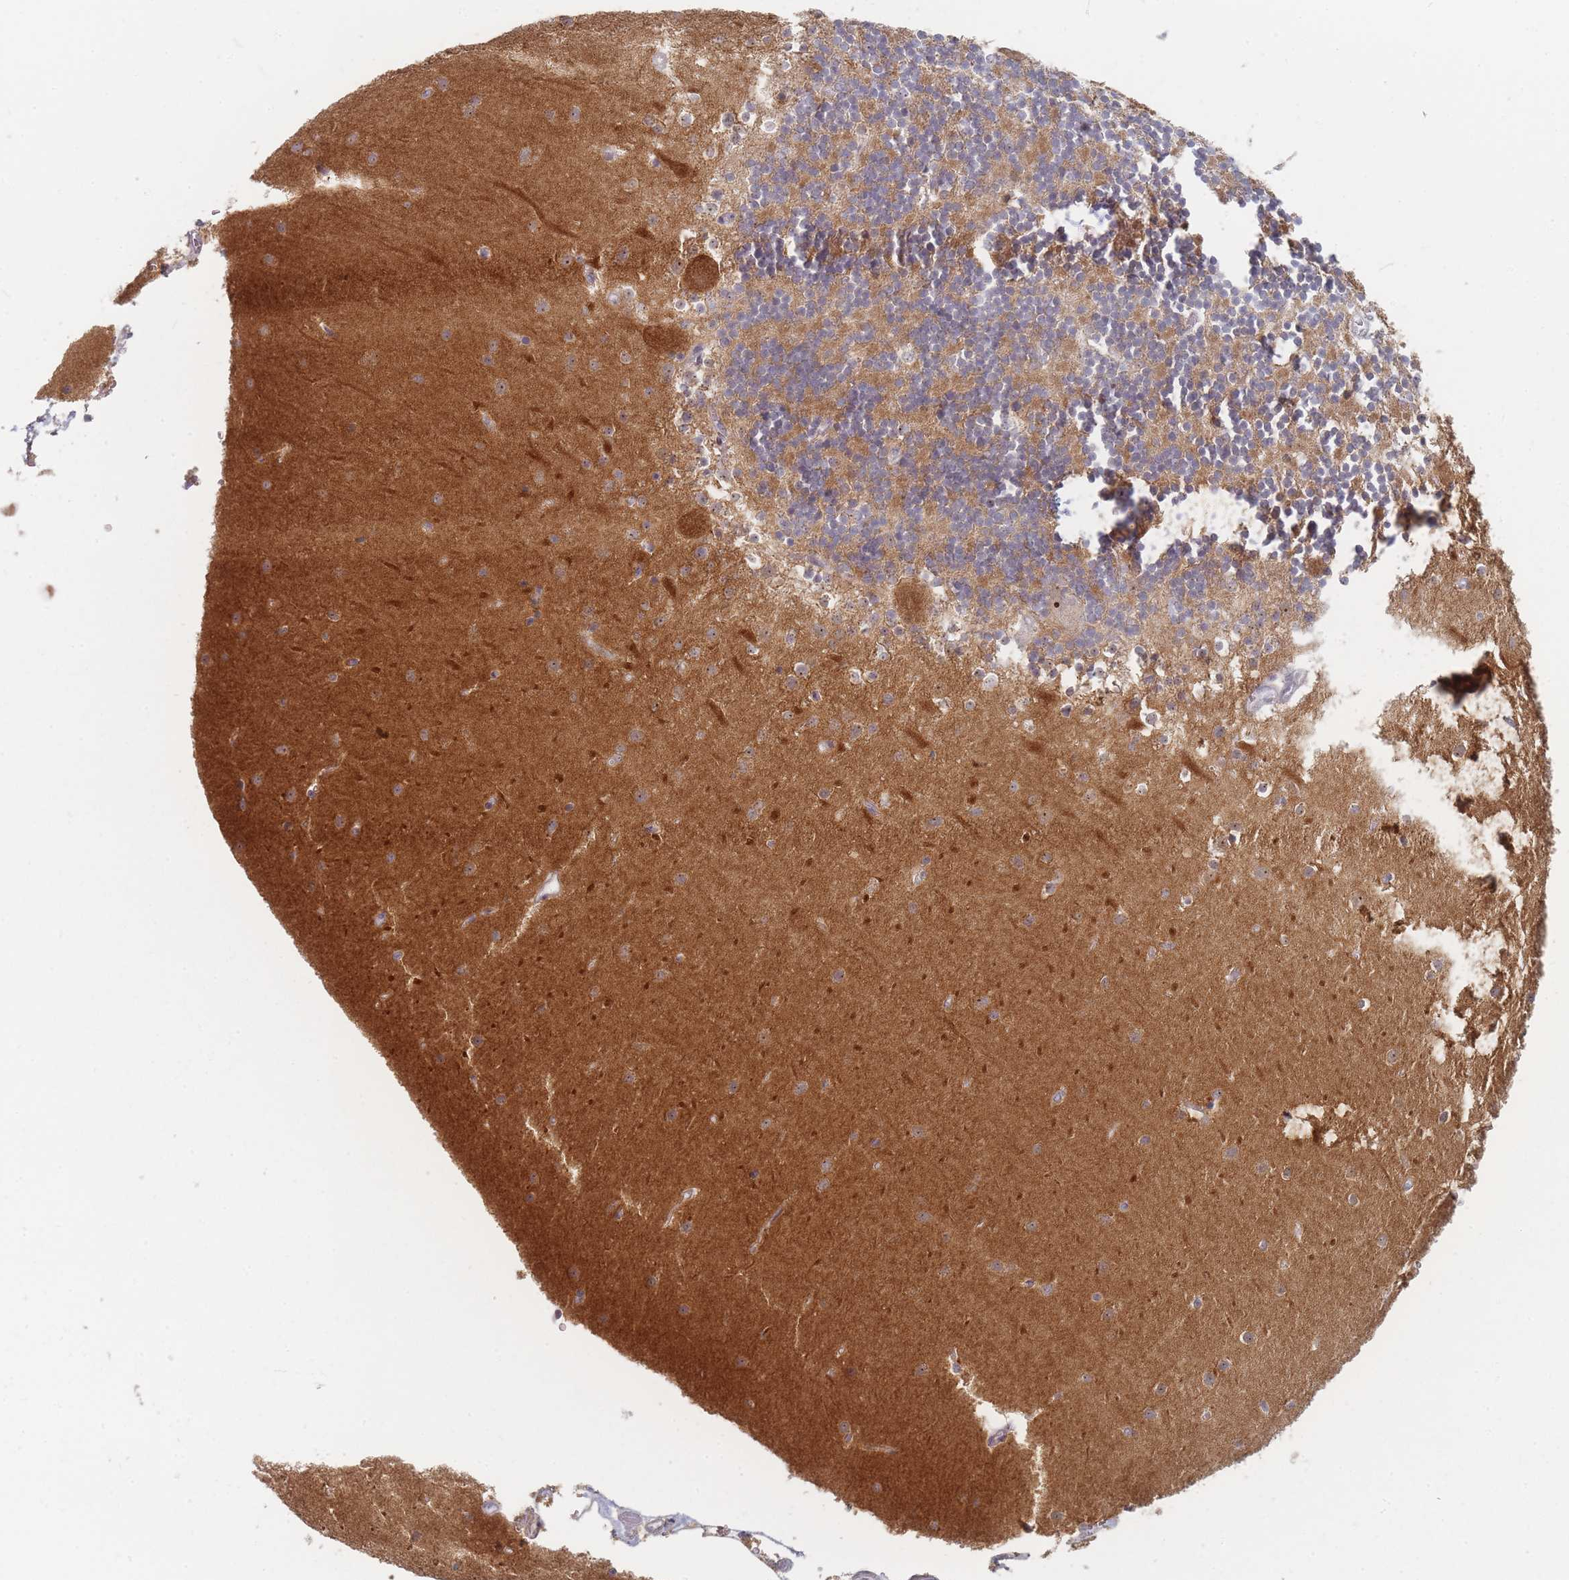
{"staining": {"intensity": "moderate", "quantity": "25%-75%", "location": "cytoplasmic/membranous"}, "tissue": "cerebellum", "cell_type": "Cells in granular layer", "image_type": "normal", "snomed": [{"axis": "morphology", "description": "Normal tissue, NOS"}, {"axis": "topography", "description": "Cerebellum"}], "caption": "Benign cerebellum displays moderate cytoplasmic/membranous expression in about 25%-75% of cells in granular layer (Stains: DAB in brown, nuclei in blue, Microscopy: brightfield microscopy at high magnification)..", "gene": "RNF8", "patient": {"sex": "male", "age": 54}}